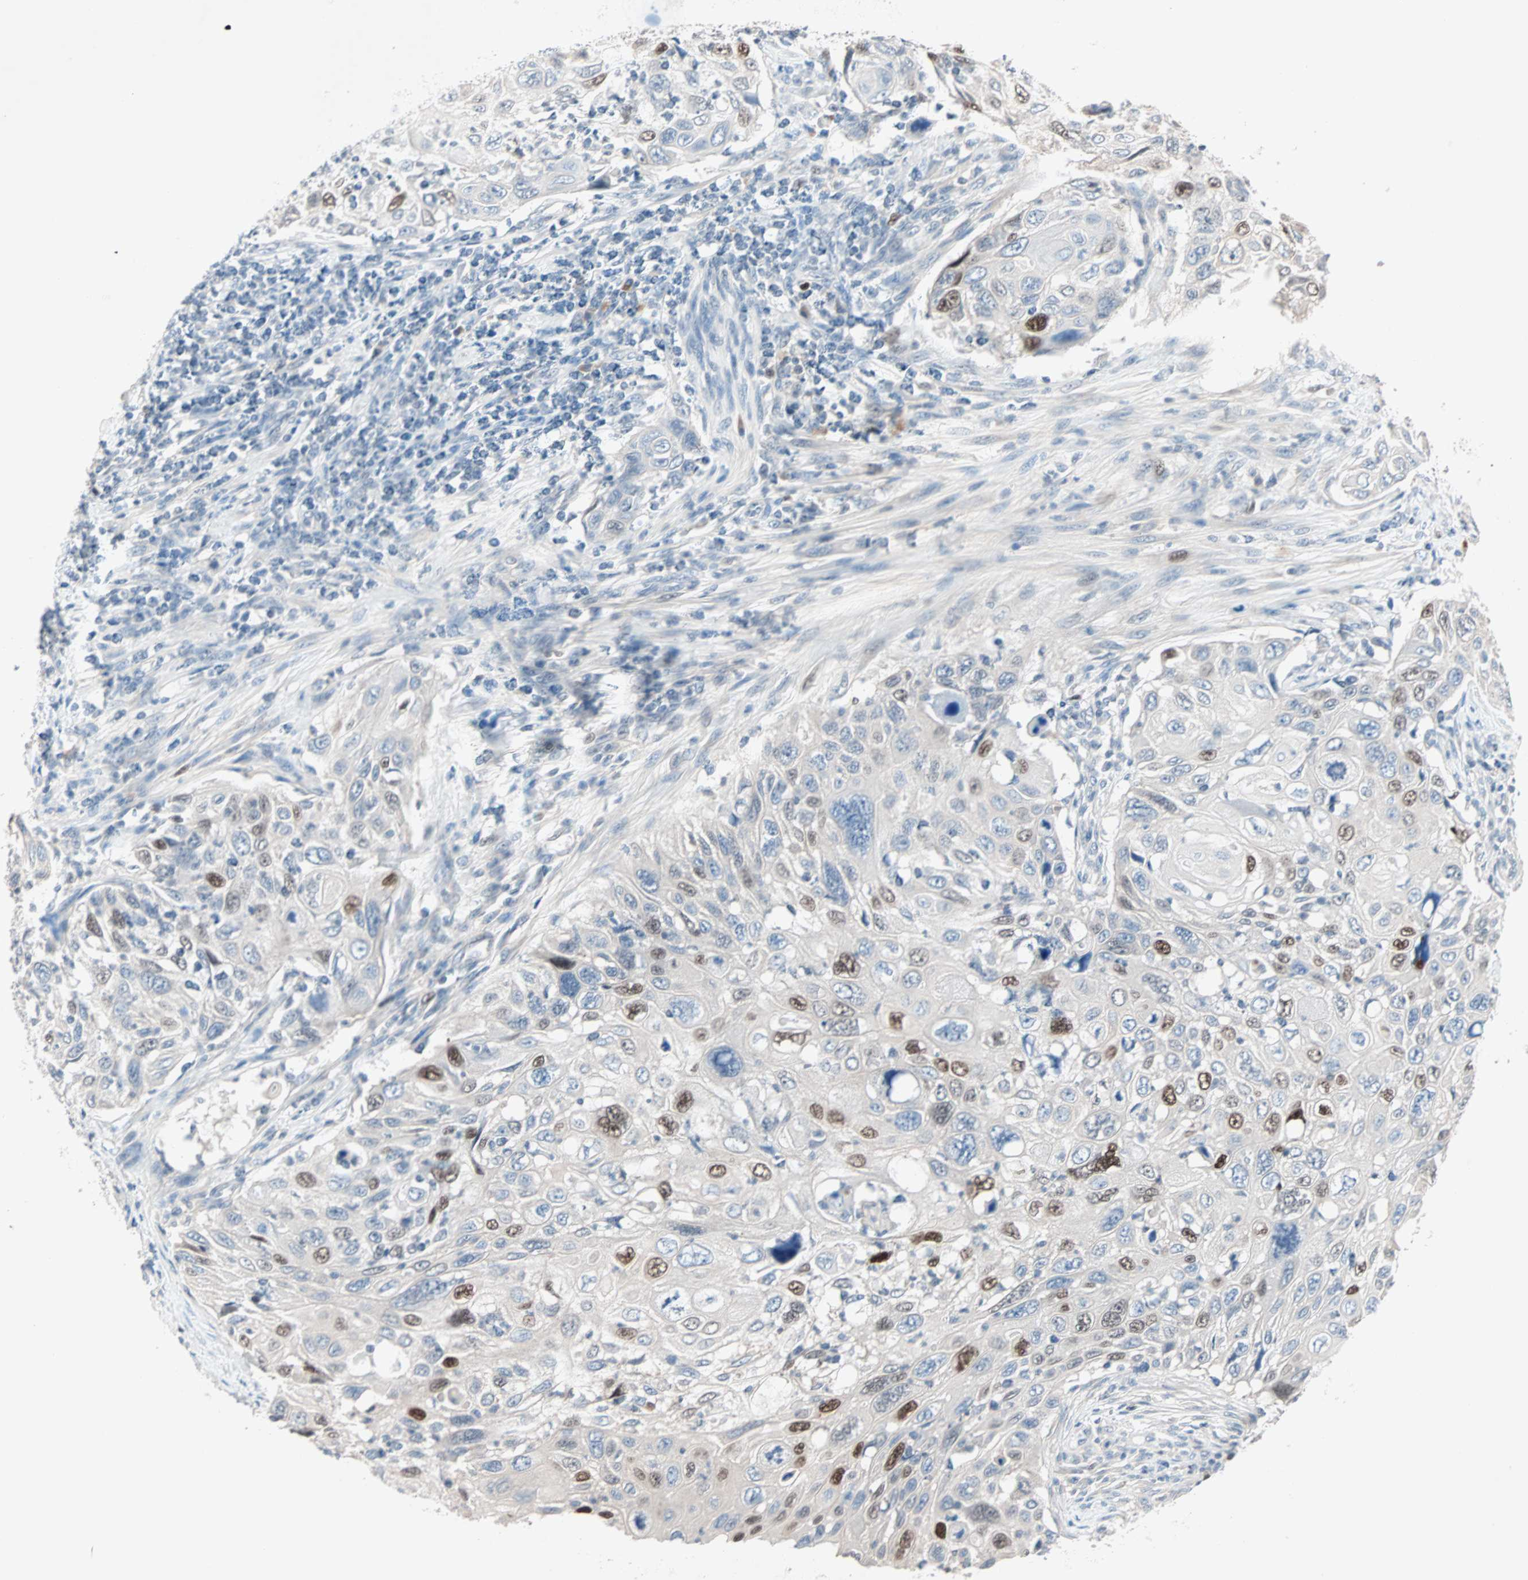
{"staining": {"intensity": "strong", "quantity": "<25%", "location": "nuclear"}, "tissue": "cervical cancer", "cell_type": "Tumor cells", "image_type": "cancer", "snomed": [{"axis": "morphology", "description": "Squamous cell carcinoma, NOS"}, {"axis": "topography", "description": "Cervix"}], "caption": "Immunohistochemistry (IHC) histopathology image of neoplastic tissue: cervical squamous cell carcinoma stained using IHC reveals medium levels of strong protein expression localized specifically in the nuclear of tumor cells, appearing as a nuclear brown color.", "gene": "CCNE2", "patient": {"sex": "female", "age": 70}}